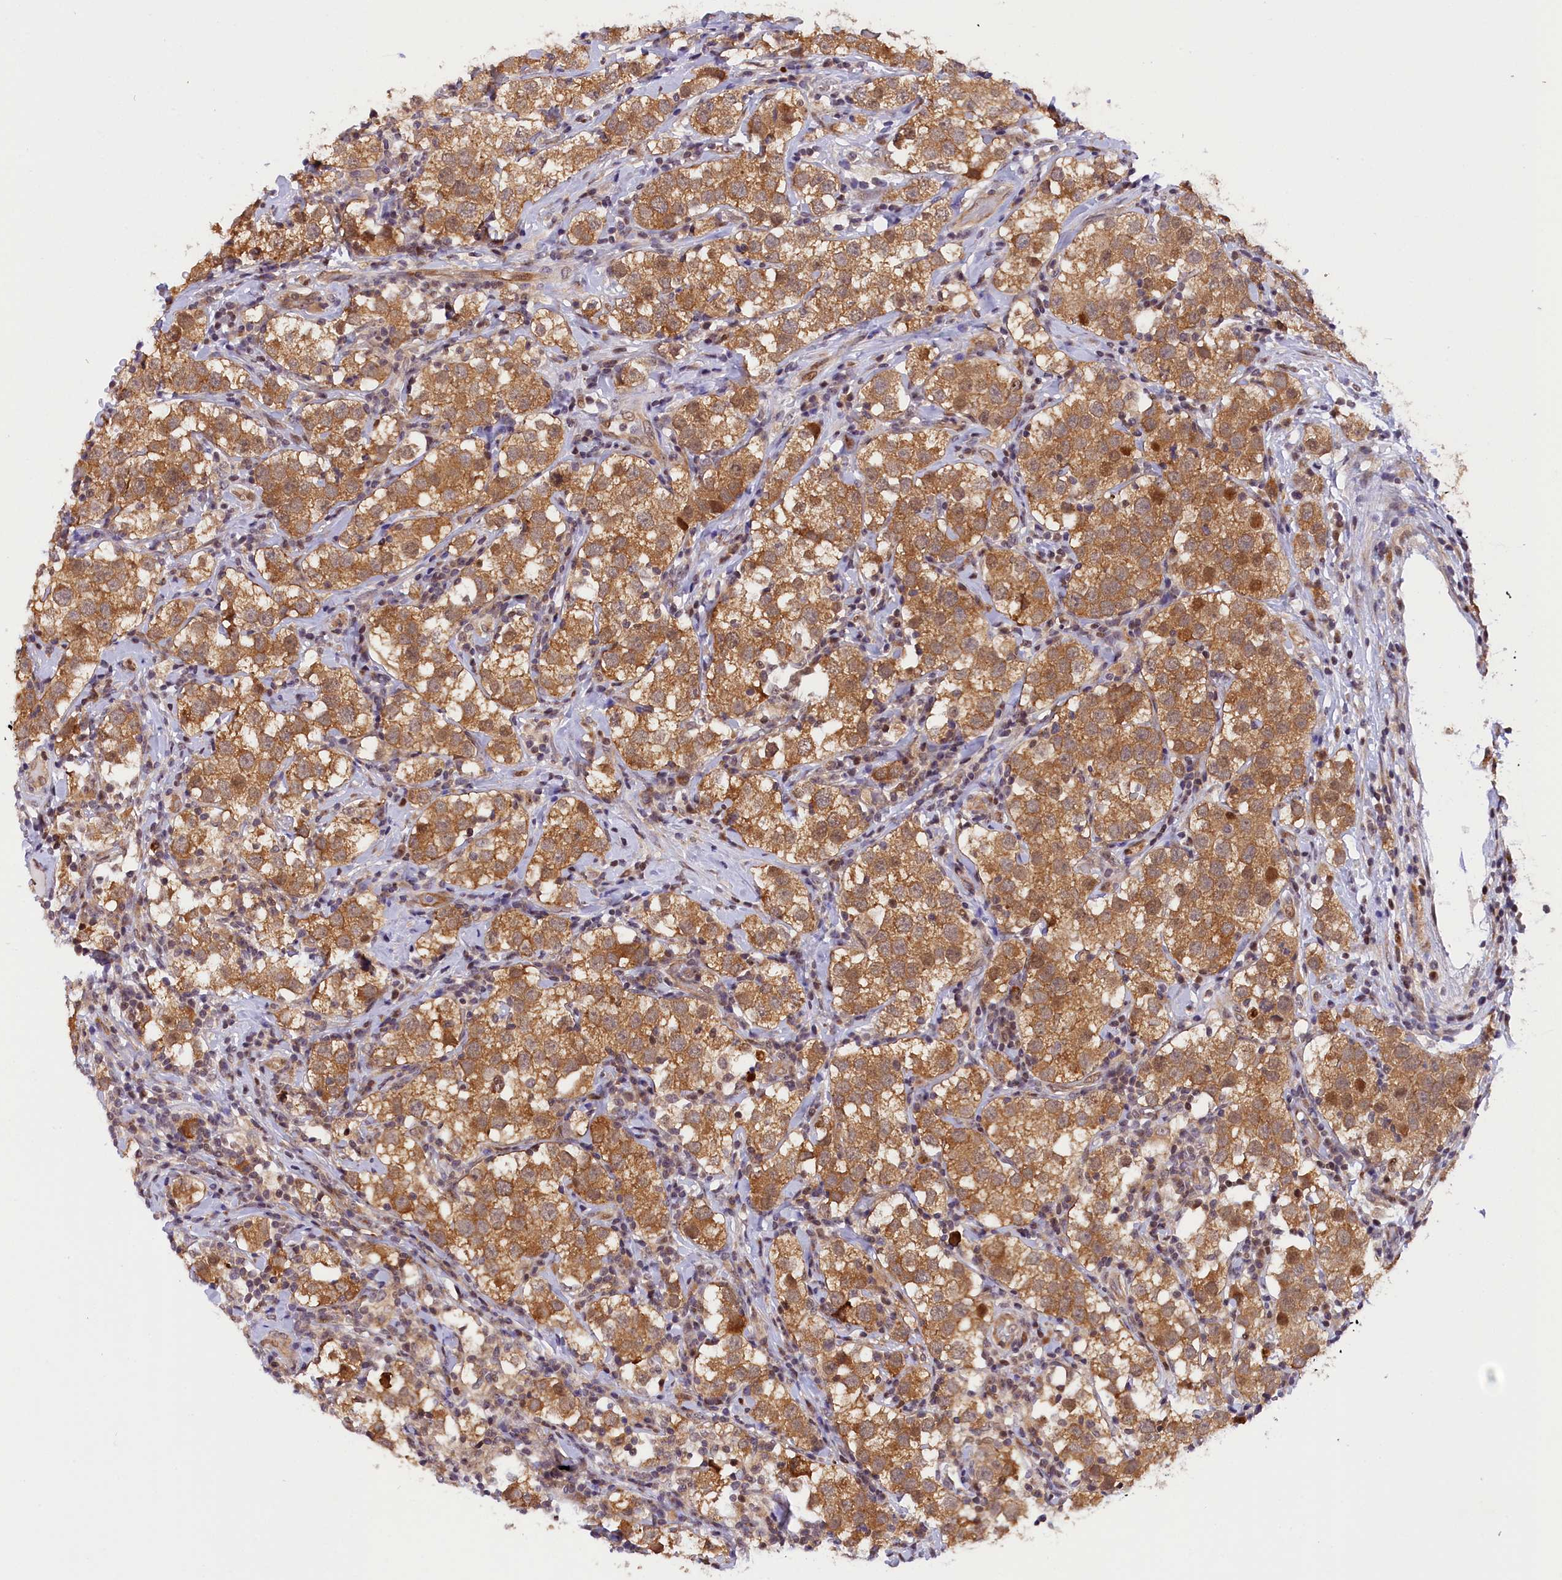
{"staining": {"intensity": "moderate", "quantity": ">75%", "location": "cytoplasmic/membranous"}, "tissue": "testis cancer", "cell_type": "Tumor cells", "image_type": "cancer", "snomed": [{"axis": "morphology", "description": "Seminoma, NOS"}, {"axis": "topography", "description": "Testis"}], "caption": "Tumor cells show medium levels of moderate cytoplasmic/membranous positivity in approximately >75% of cells in seminoma (testis).", "gene": "SAMD4A", "patient": {"sex": "male", "age": 34}}